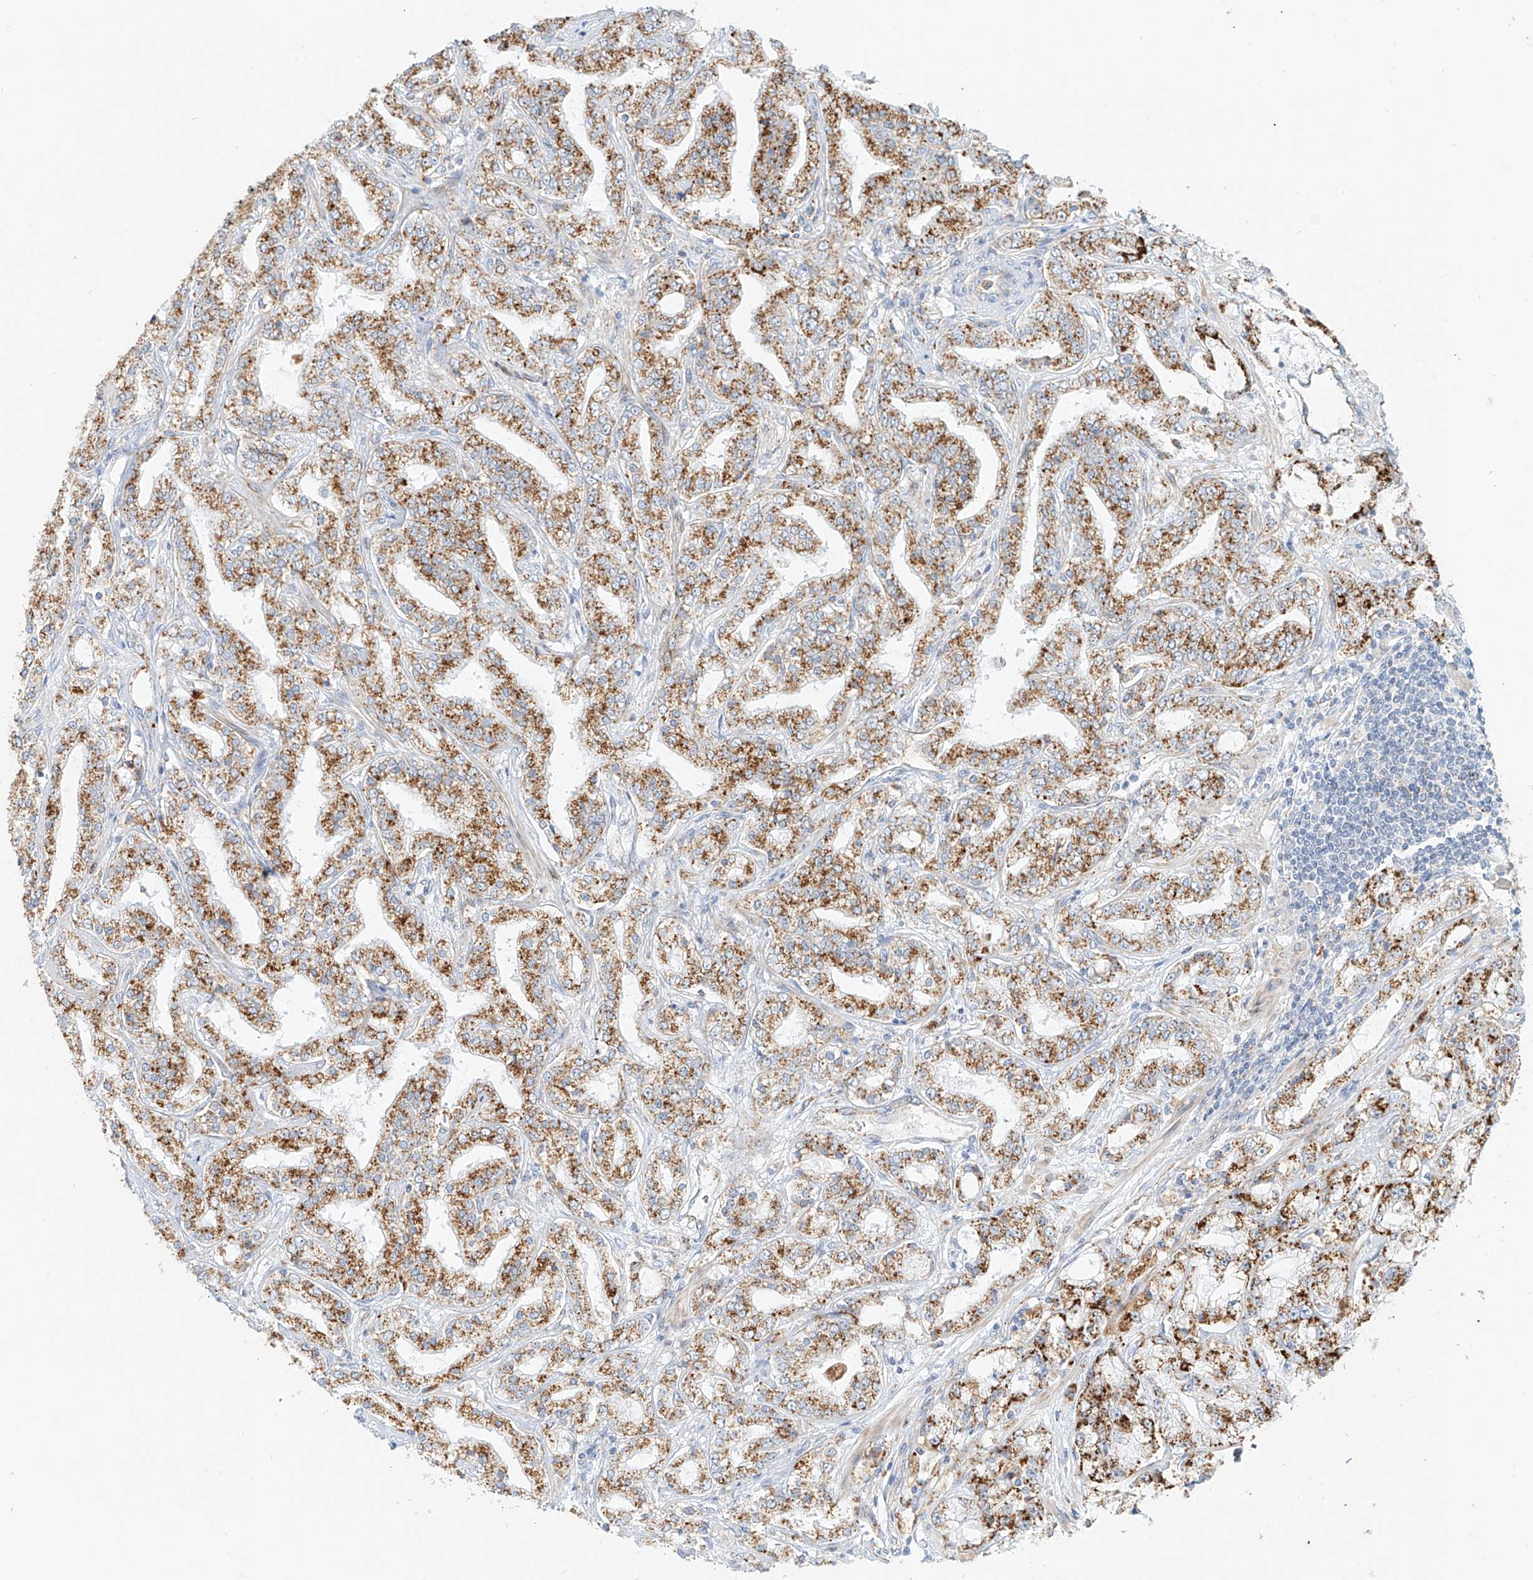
{"staining": {"intensity": "strong", "quantity": ">75%", "location": "cytoplasmic/membranous"}, "tissue": "prostate cancer", "cell_type": "Tumor cells", "image_type": "cancer", "snomed": [{"axis": "morphology", "description": "Adenocarcinoma, High grade"}, {"axis": "topography", "description": "Prostate"}], "caption": "Prostate cancer (adenocarcinoma (high-grade)) stained with immunohistochemistry demonstrates strong cytoplasmic/membranous expression in about >75% of tumor cells.", "gene": "SLC35F6", "patient": {"sex": "male", "age": 64}}